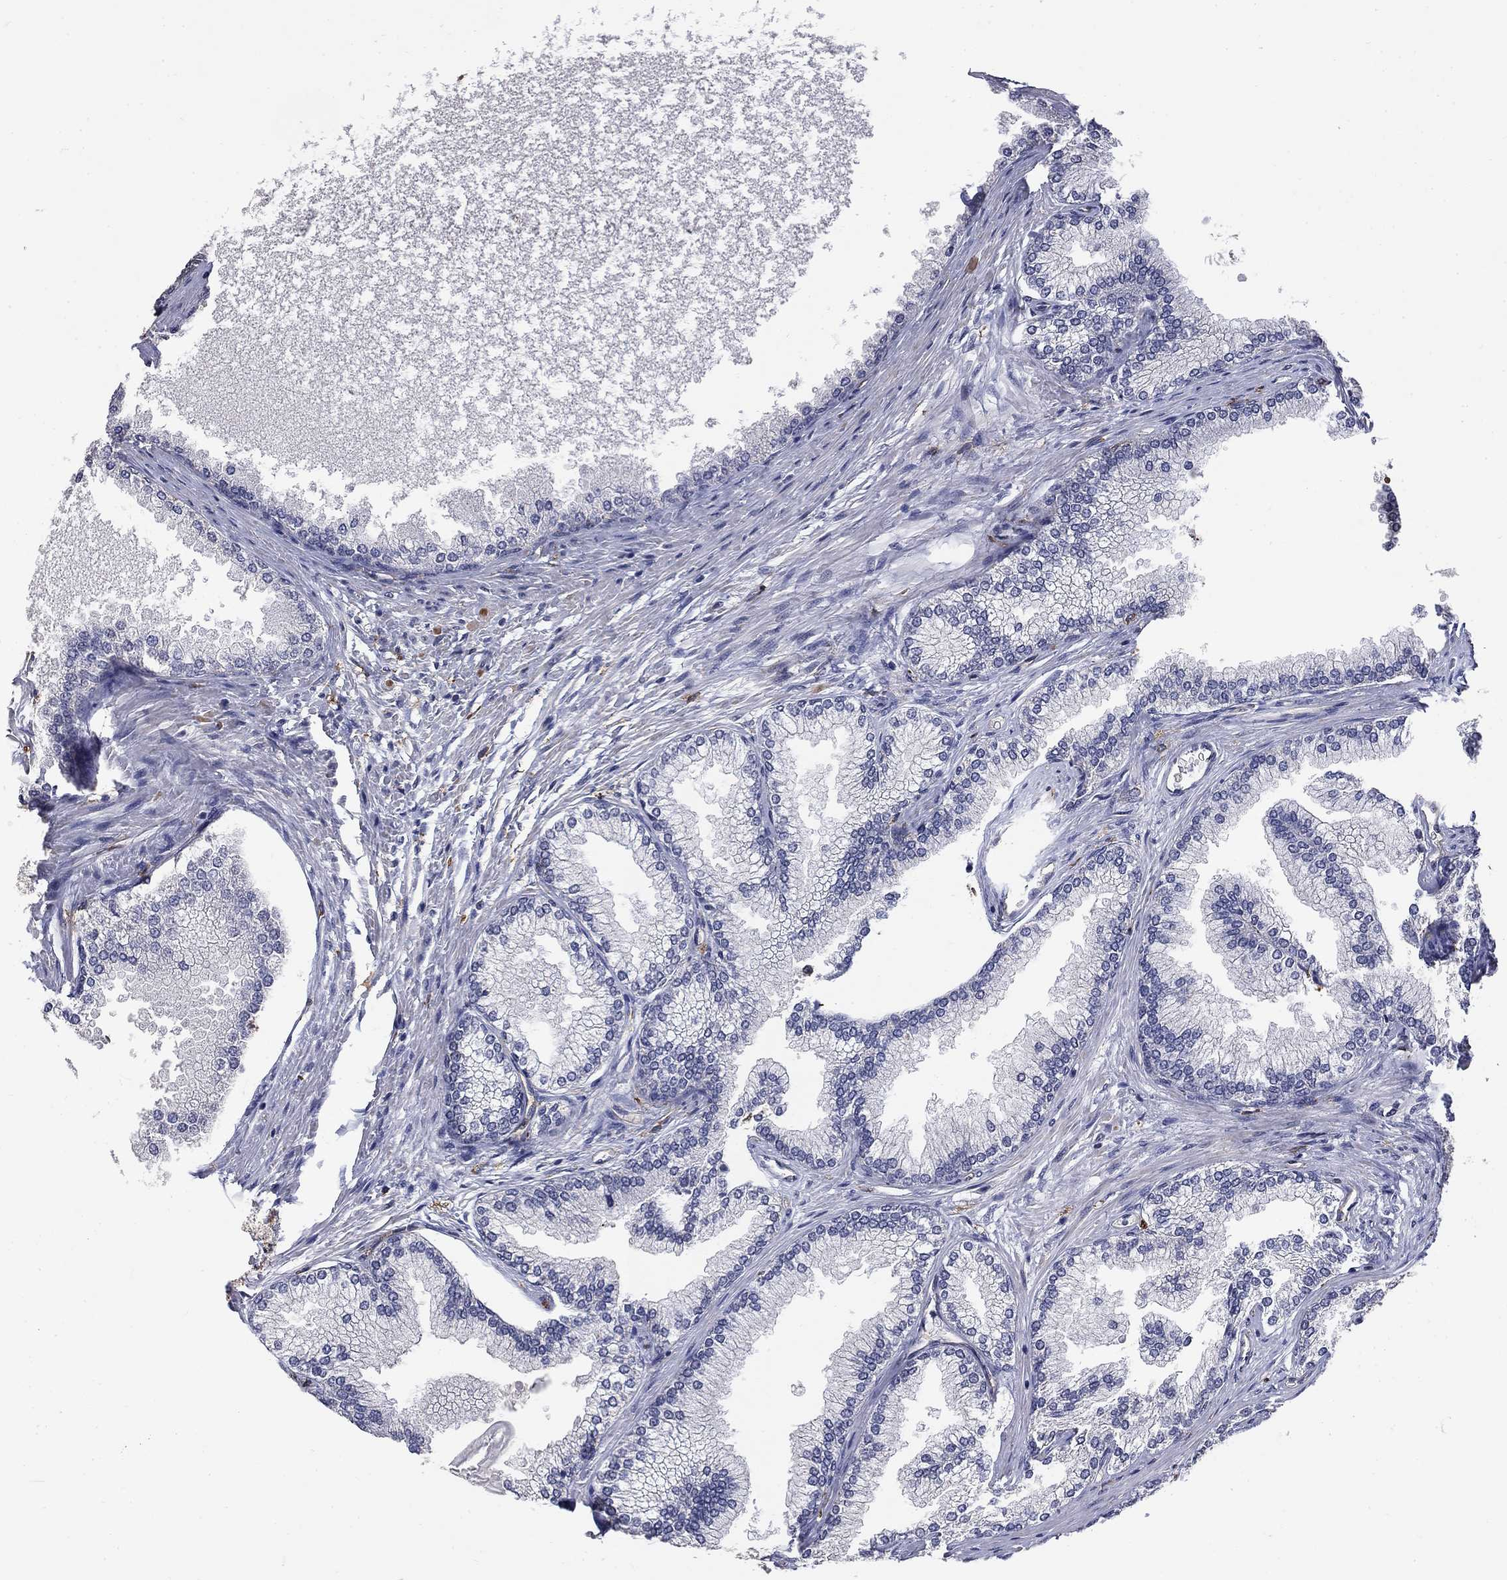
{"staining": {"intensity": "moderate", "quantity": "<25%", "location": "nuclear"}, "tissue": "prostate", "cell_type": "Glandular cells", "image_type": "normal", "snomed": [{"axis": "morphology", "description": "Normal tissue, NOS"}, {"axis": "topography", "description": "Prostate"}], "caption": "A brown stain highlights moderate nuclear staining of a protein in glandular cells of normal prostate. (DAB IHC, brown staining for protein, blue staining for nuclei).", "gene": "GRIA3", "patient": {"sex": "male", "age": 72}}